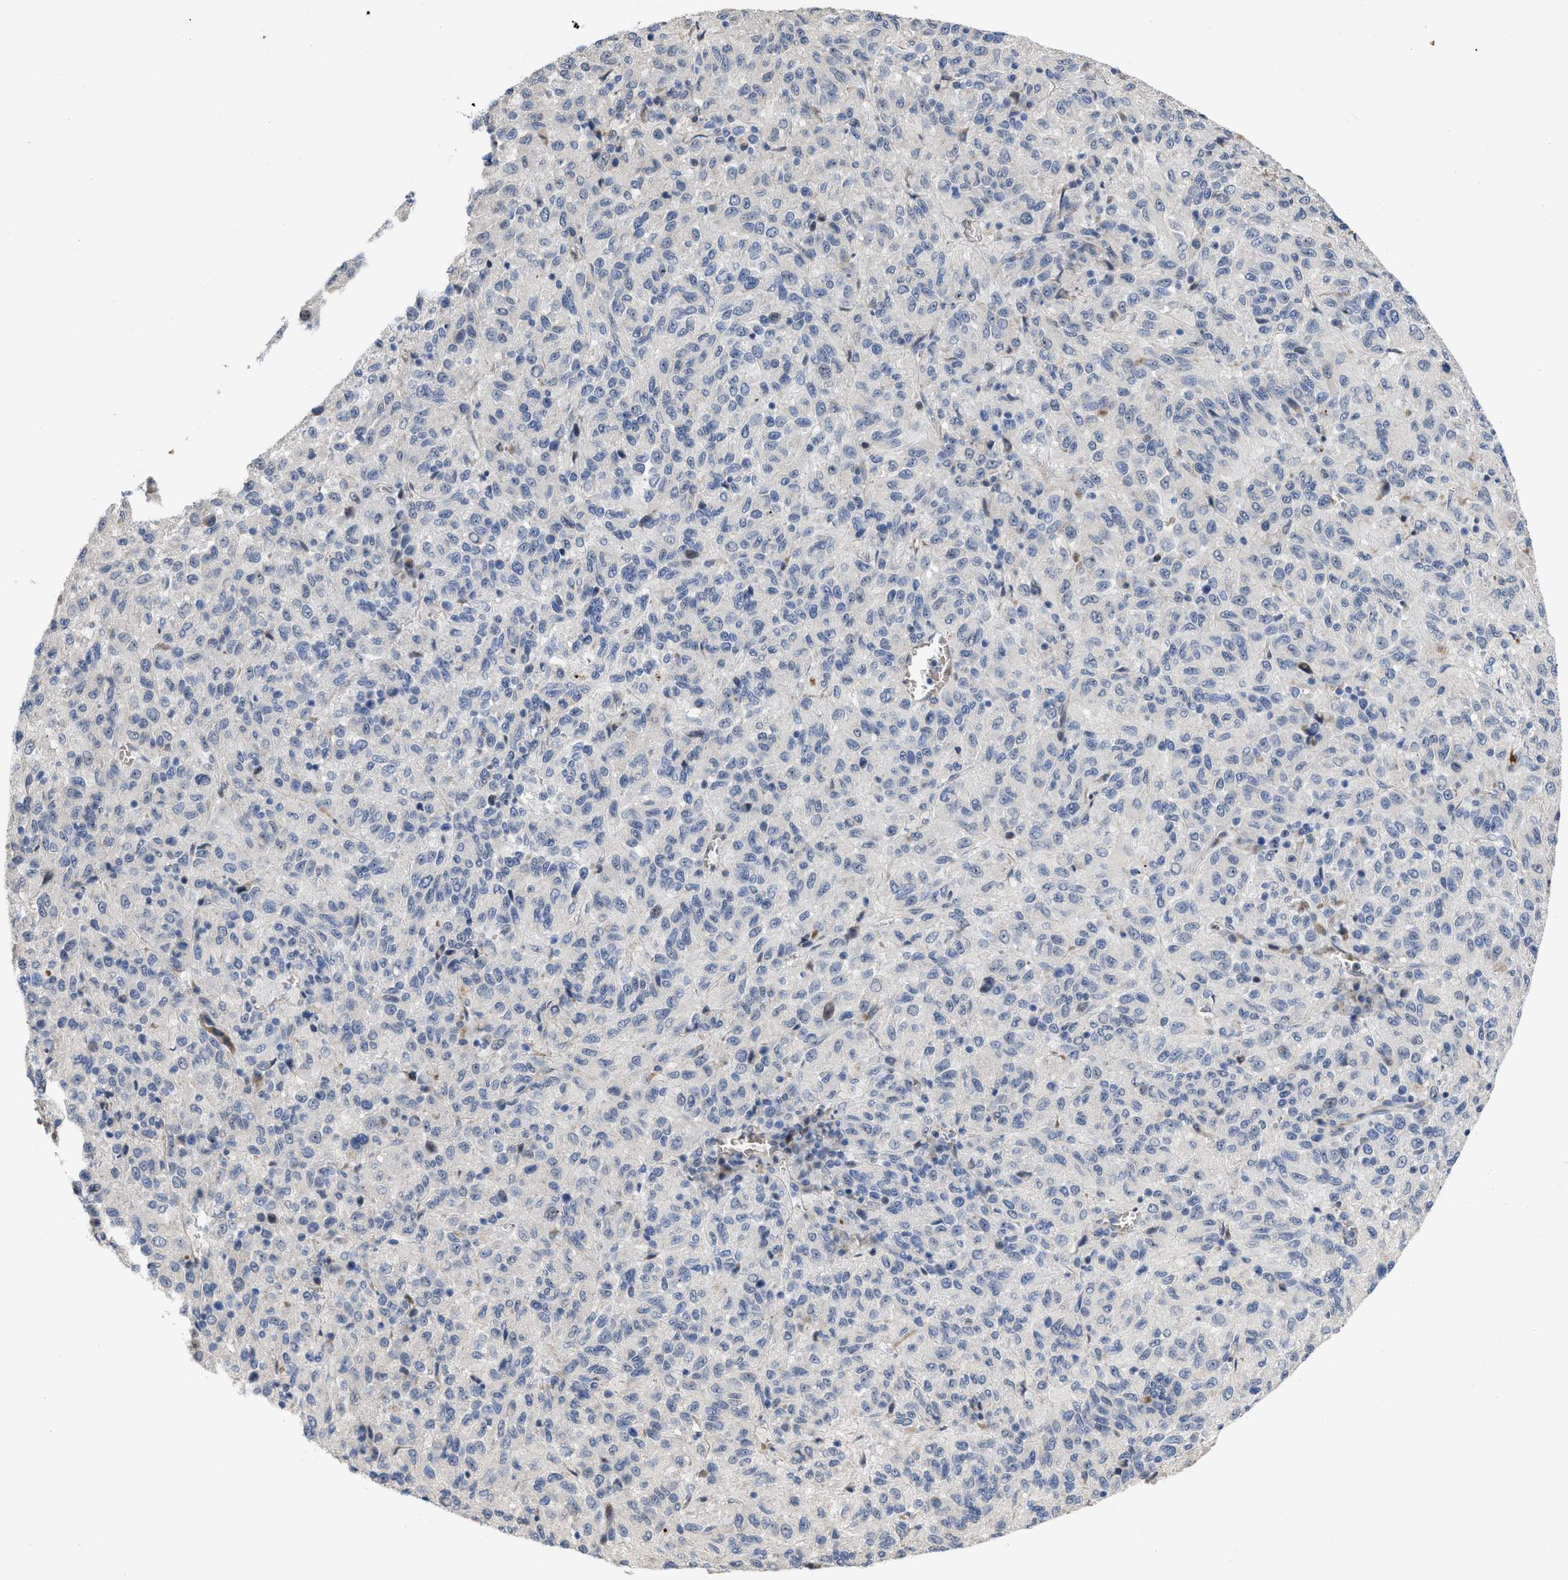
{"staining": {"intensity": "negative", "quantity": "none", "location": "none"}, "tissue": "melanoma", "cell_type": "Tumor cells", "image_type": "cancer", "snomed": [{"axis": "morphology", "description": "Malignant melanoma, Metastatic site"}, {"axis": "topography", "description": "Lung"}], "caption": "Immunohistochemistry (IHC) of human malignant melanoma (metastatic site) shows no expression in tumor cells. (DAB (3,3'-diaminobenzidine) immunohistochemistry (IHC), high magnification).", "gene": "POLR1F", "patient": {"sex": "male", "age": 64}}